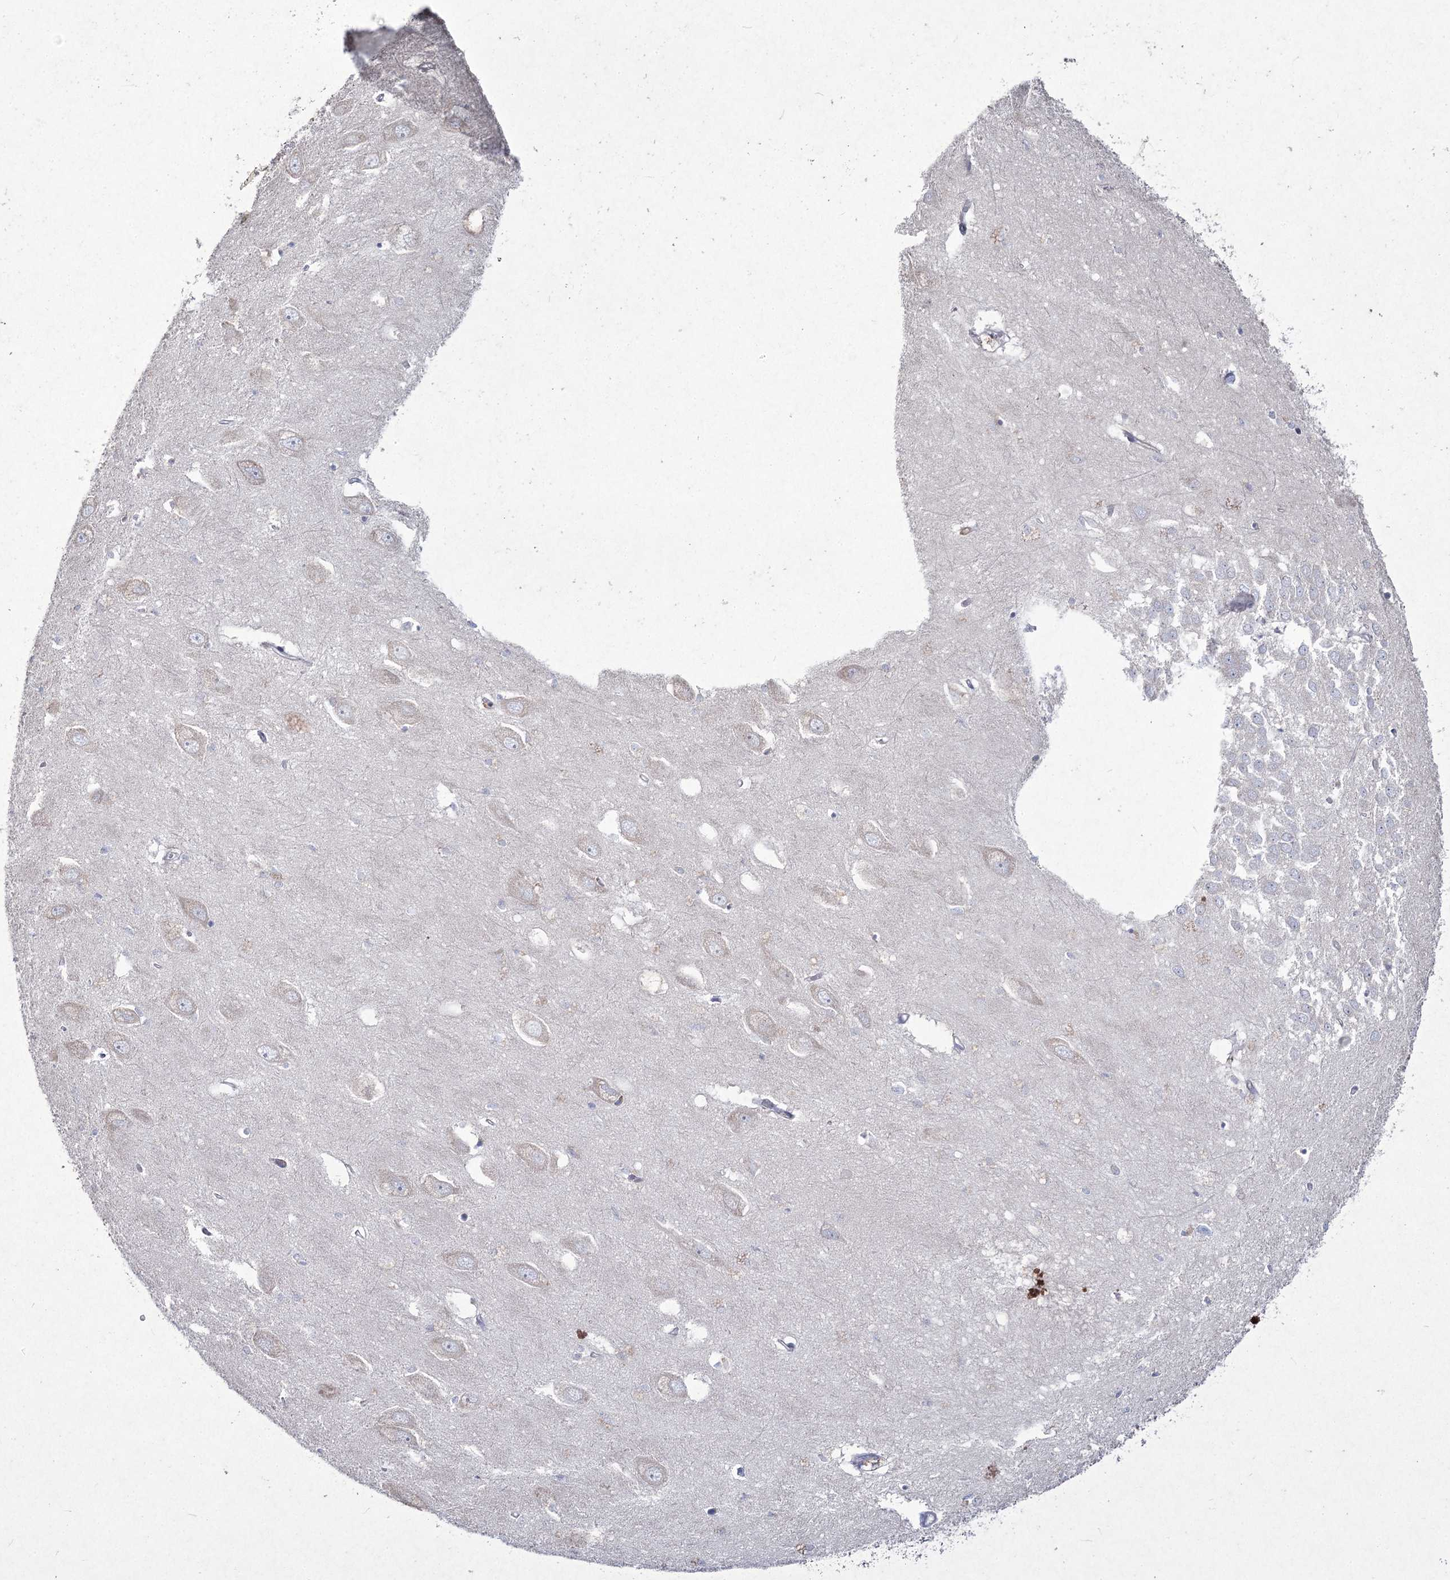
{"staining": {"intensity": "negative", "quantity": "none", "location": "none"}, "tissue": "hippocampus", "cell_type": "Glial cells", "image_type": "normal", "snomed": [{"axis": "morphology", "description": "Normal tissue, NOS"}, {"axis": "topography", "description": "Hippocampus"}], "caption": "Protein analysis of unremarkable hippocampus reveals no significant expression in glial cells. Brightfield microscopy of IHC stained with DAB (3,3'-diaminobenzidine) (brown) and hematoxylin (blue), captured at high magnification.", "gene": "NIPAL4", "patient": {"sex": "female", "age": 64}}